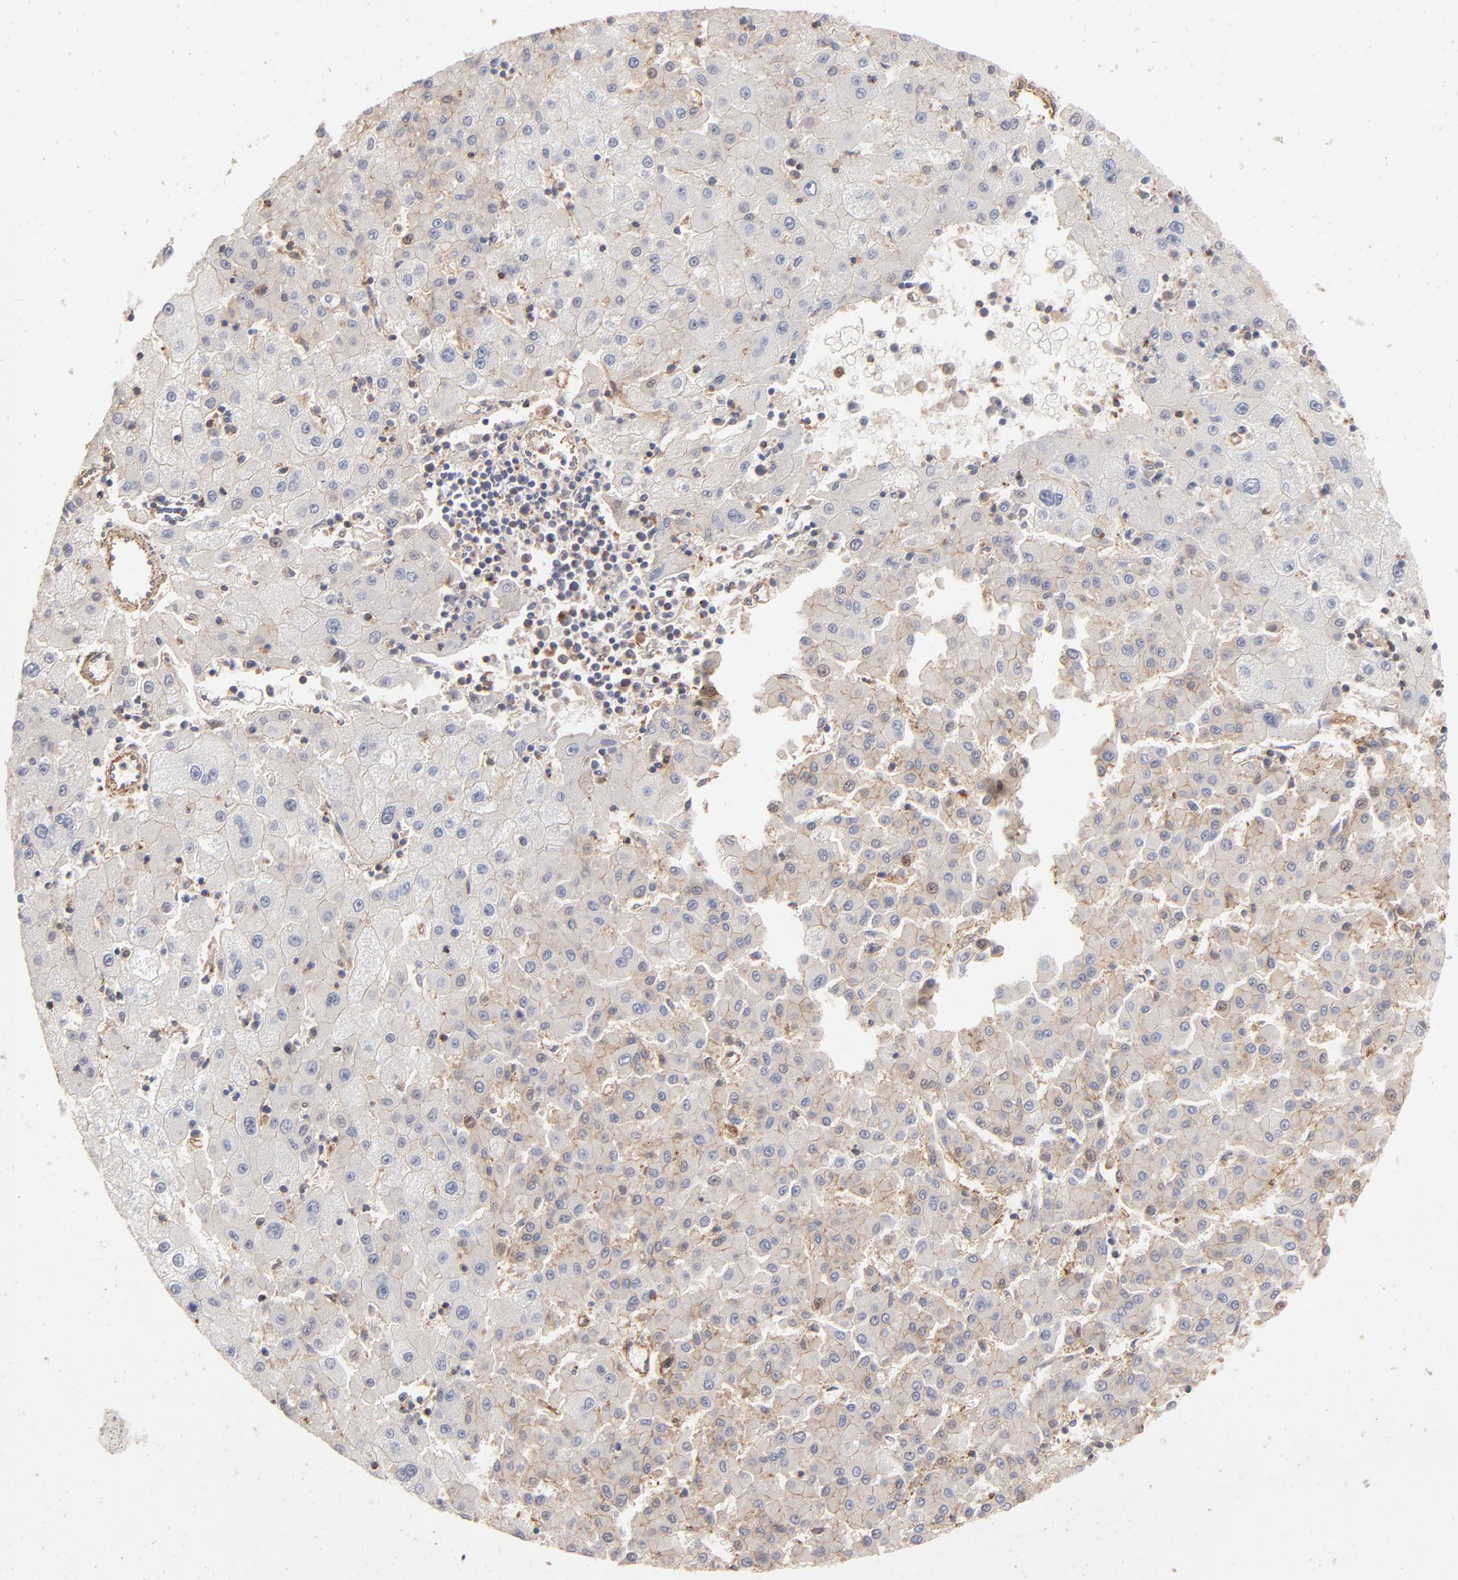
{"staining": {"intensity": "negative", "quantity": "none", "location": "none"}, "tissue": "liver cancer", "cell_type": "Tumor cells", "image_type": "cancer", "snomed": [{"axis": "morphology", "description": "Carcinoma, Hepatocellular, NOS"}, {"axis": "topography", "description": "Liver"}], "caption": "The immunohistochemistry micrograph has no significant positivity in tumor cells of liver cancer tissue.", "gene": "ARHGEF6", "patient": {"sex": "male", "age": 72}}